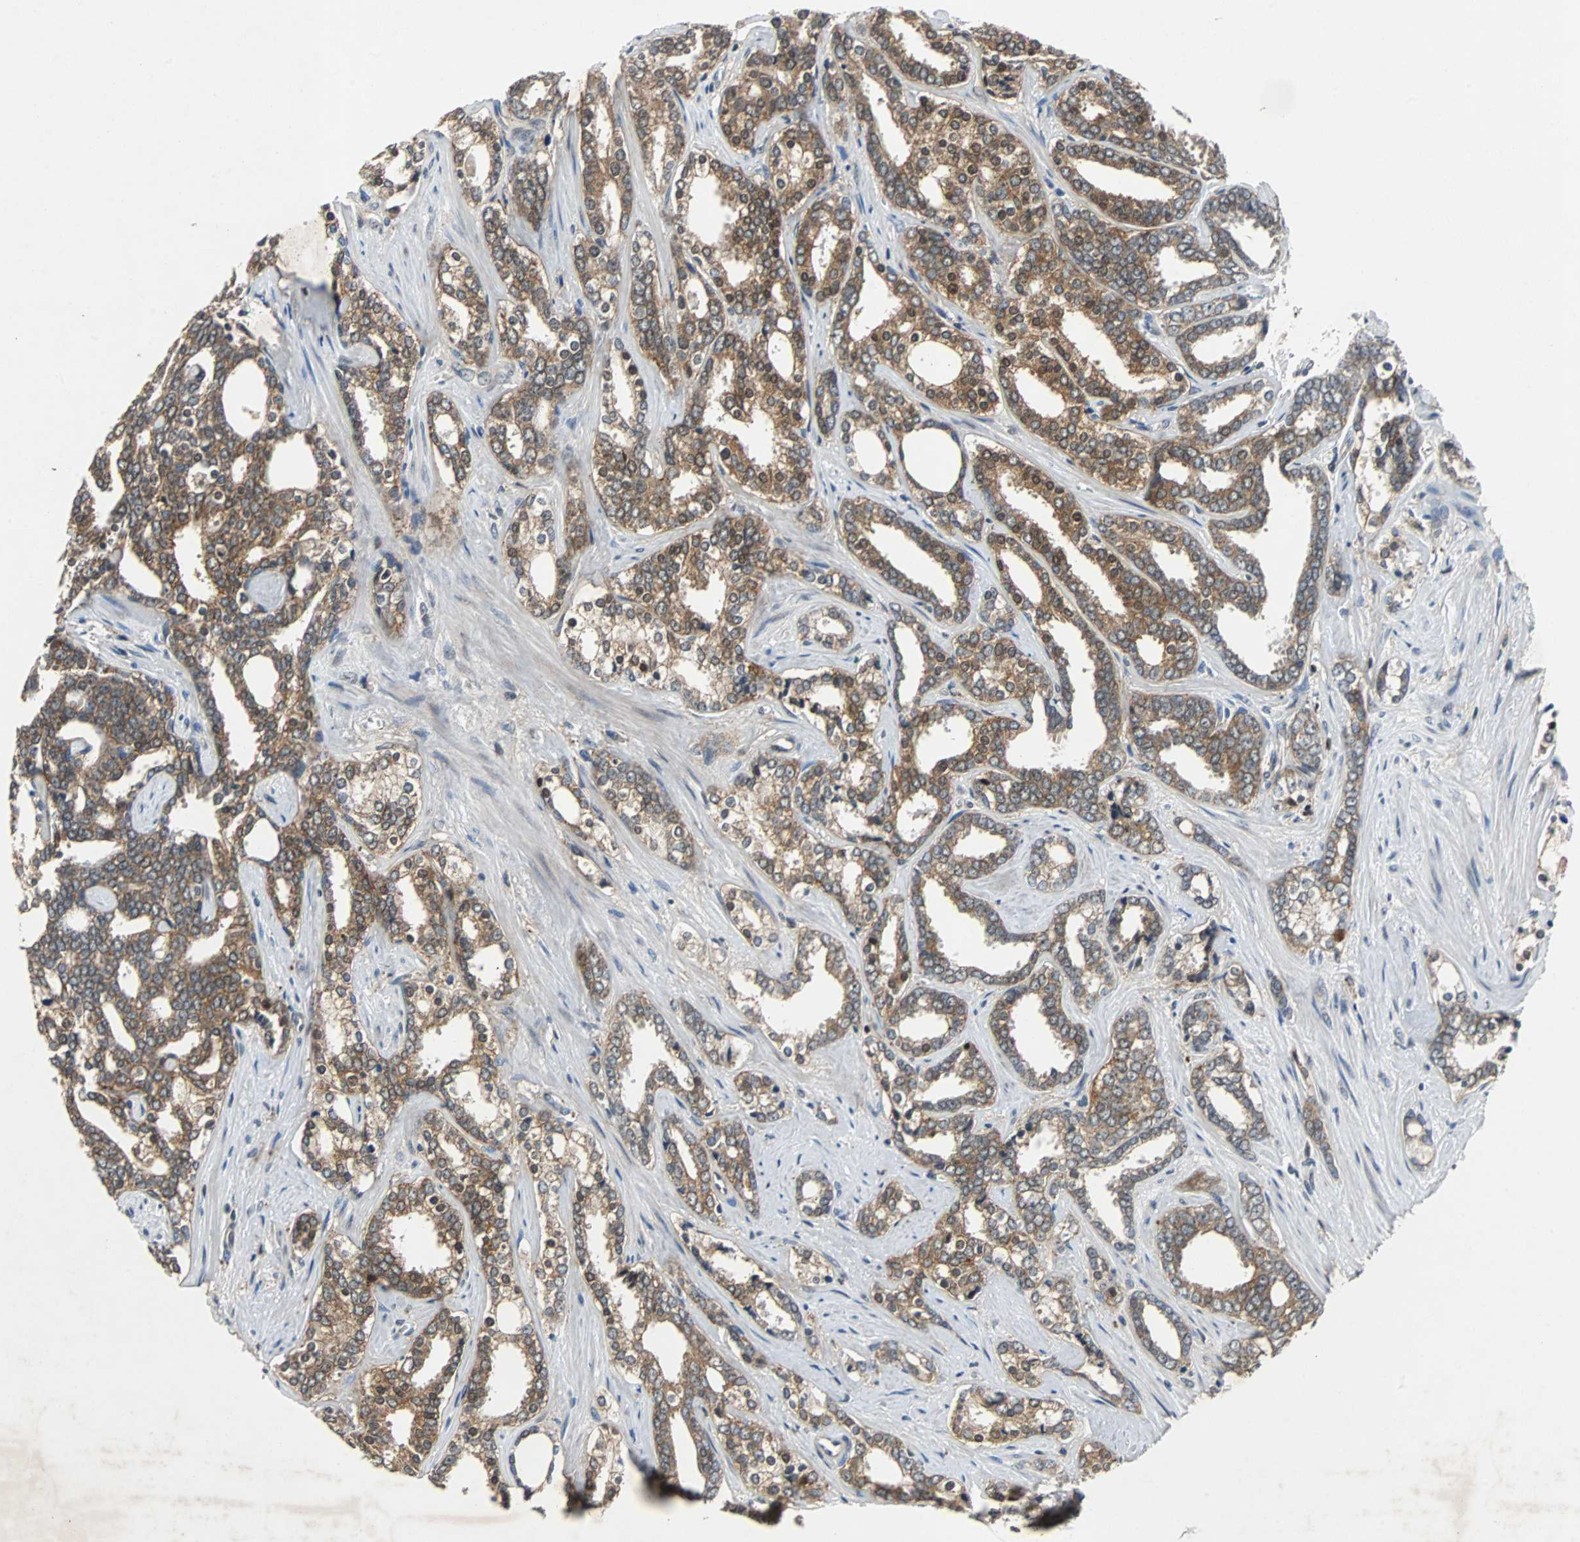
{"staining": {"intensity": "moderate", "quantity": ">75%", "location": "cytoplasmic/membranous"}, "tissue": "prostate cancer", "cell_type": "Tumor cells", "image_type": "cancer", "snomed": [{"axis": "morphology", "description": "Adenocarcinoma, High grade"}, {"axis": "topography", "description": "Prostate"}], "caption": "Protein staining of prostate cancer (adenocarcinoma (high-grade)) tissue shows moderate cytoplasmic/membranous positivity in approximately >75% of tumor cells.", "gene": "LSR", "patient": {"sex": "male", "age": 67}}